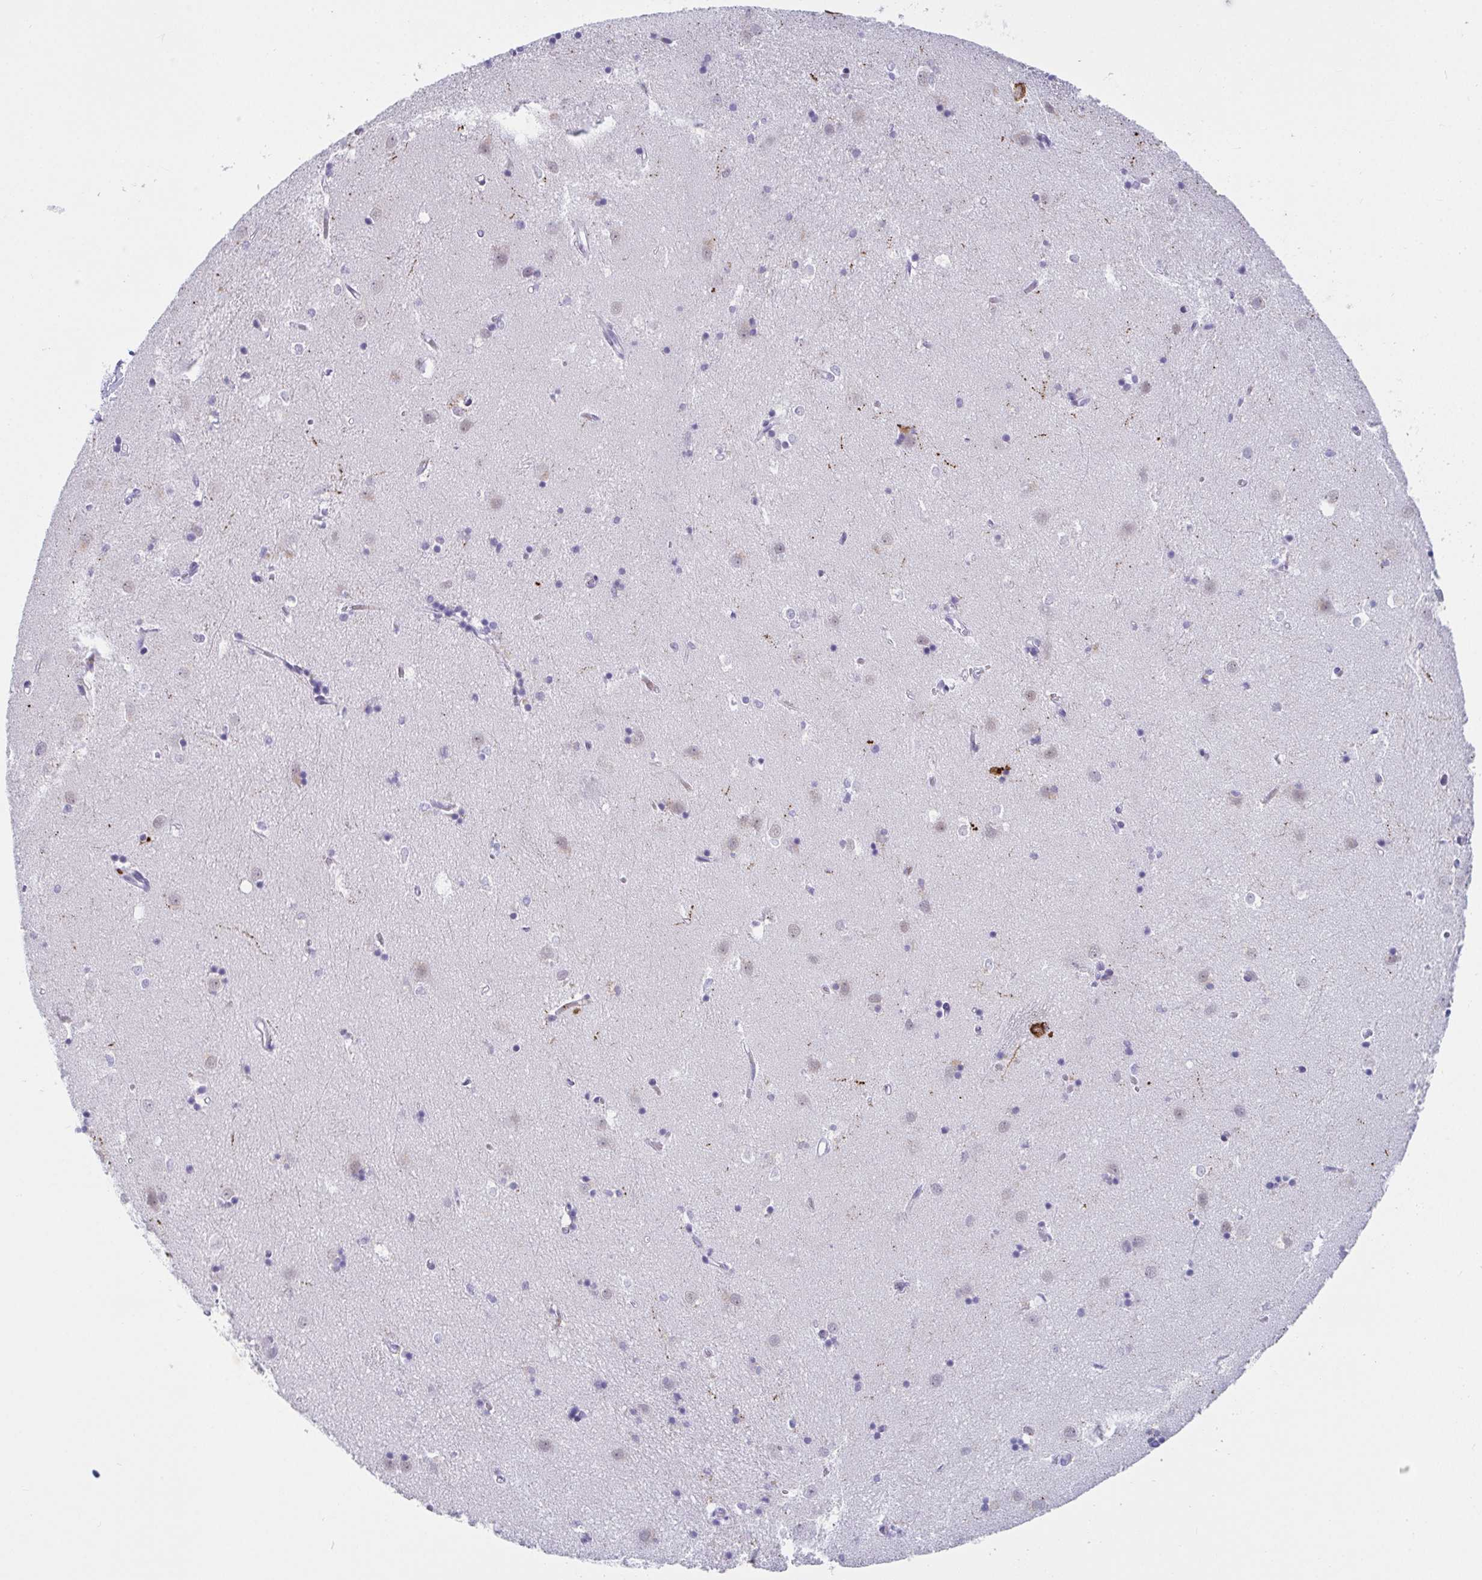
{"staining": {"intensity": "negative", "quantity": "none", "location": "none"}, "tissue": "caudate", "cell_type": "Glial cells", "image_type": "normal", "snomed": [{"axis": "morphology", "description": "Normal tissue, NOS"}, {"axis": "topography", "description": "Lateral ventricle wall"}], "caption": "Caudate was stained to show a protein in brown. There is no significant positivity in glial cells. (DAB immunohistochemistry, high magnification).", "gene": "NPY", "patient": {"sex": "male", "age": 54}}